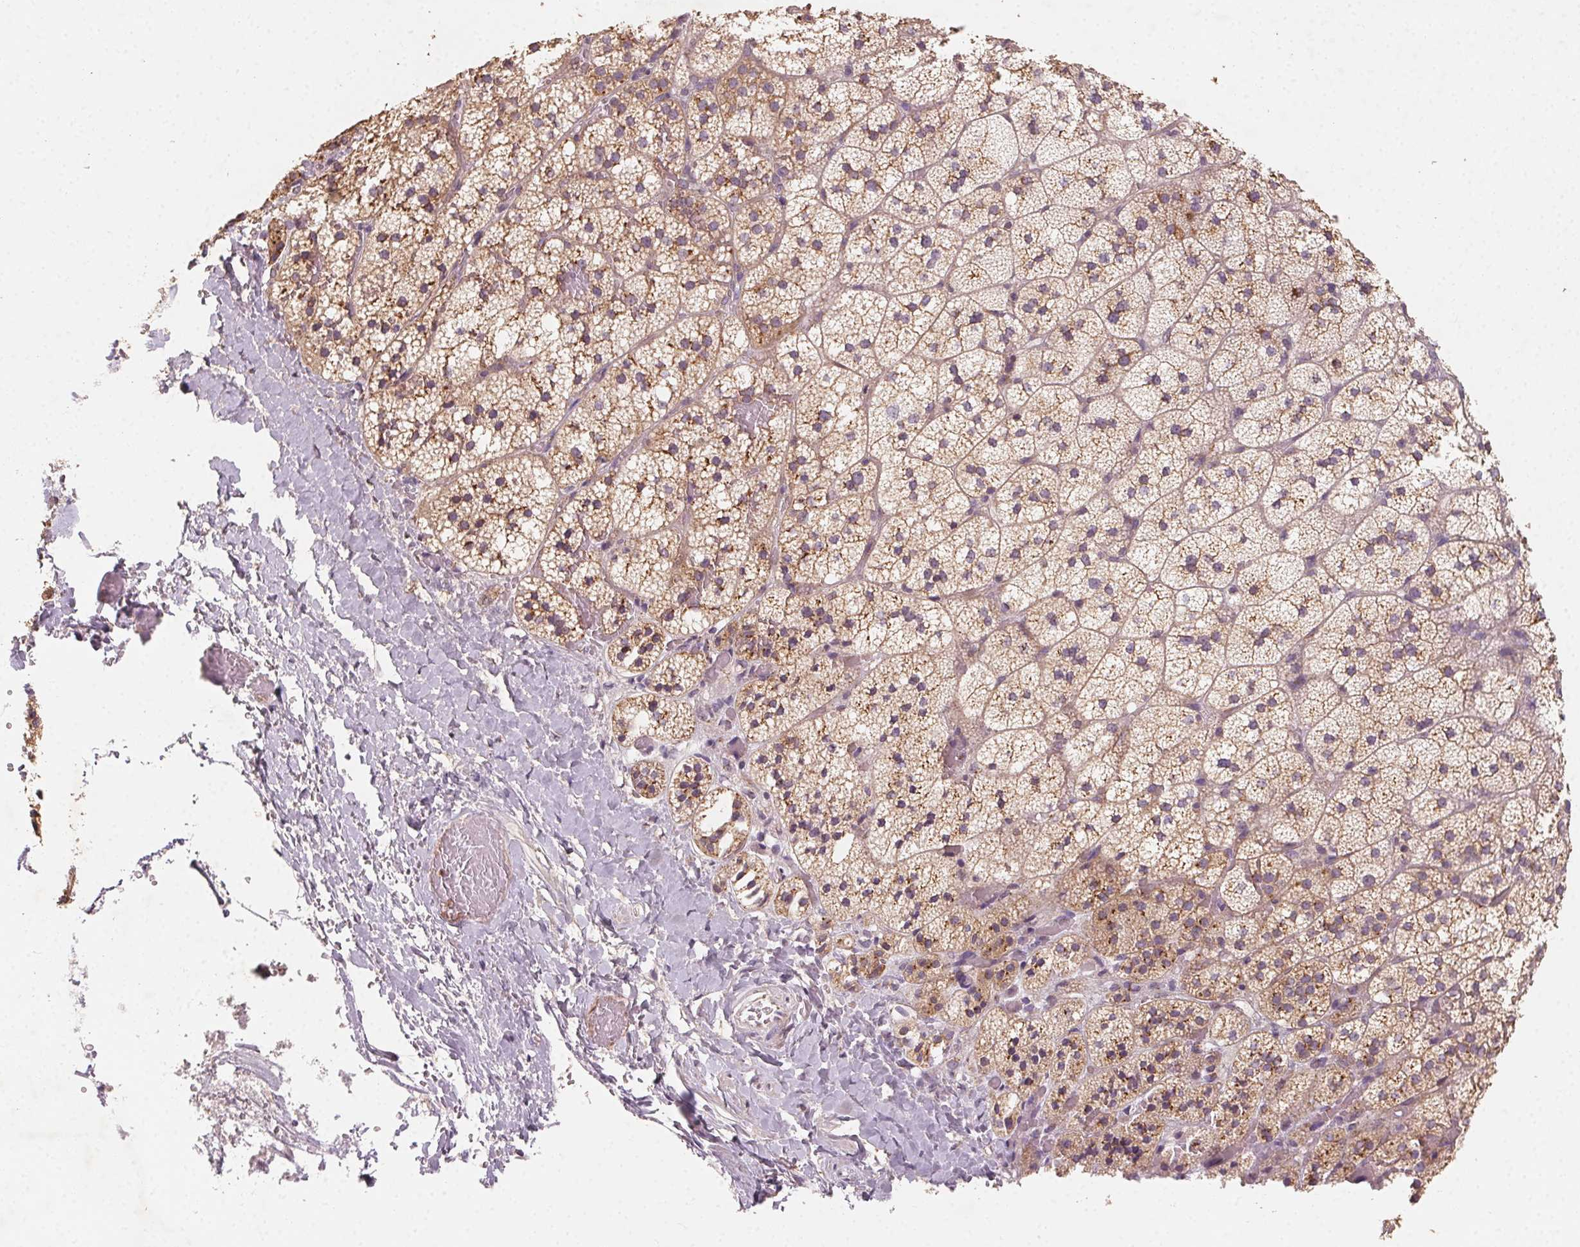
{"staining": {"intensity": "moderate", "quantity": ">75%", "location": "cytoplasmic/membranous"}, "tissue": "adrenal gland", "cell_type": "Glandular cells", "image_type": "normal", "snomed": [{"axis": "morphology", "description": "Normal tissue, NOS"}, {"axis": "topography", "description": "Adrenal gland"}], "caption": "Protein analysis of normal adrenal gland reveals moderate cytoplasmic/membranous staining in approximately >75% of glandular cells. The staining is performed using DAB brown chromogen to label protein expression. The nuclei are counter-stained blue using hematoxylin.", "gene": "AP1S1", "patient": {"sex": "male", "age": 53}}